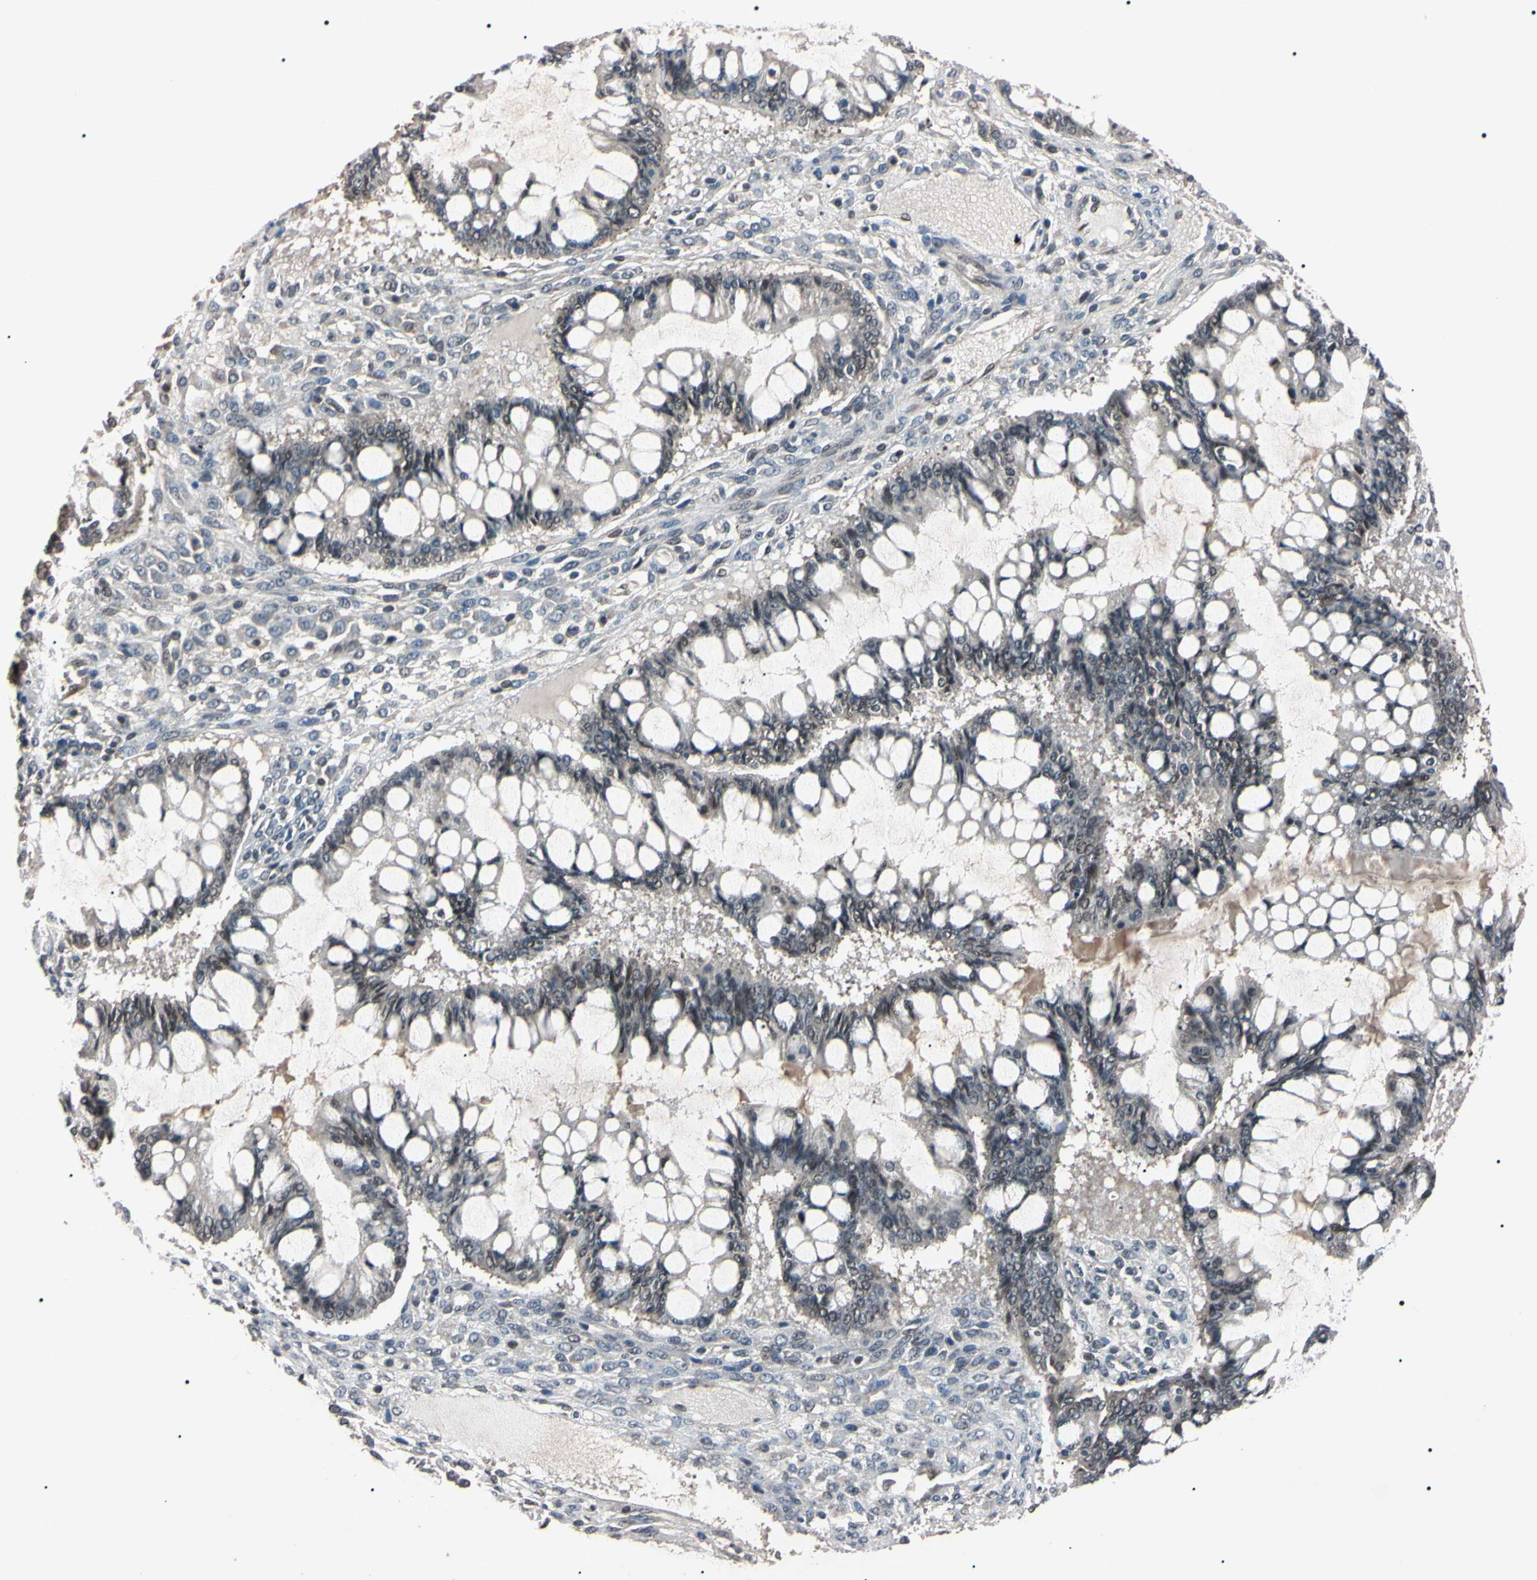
{"staining": {"intensity": "negative", "quantity": "none", "location": "none"}, "tissue": "ovarian cancer", "cell_type": "Tumor cells", "image_type": "cancer", "snomed": [{"axis": "morphology", "description": "Cystadenocarcinoma, mucinous, NOS"}, {"axis": "topography", "description": "Ovary"}], "caption": "DAB immunohistochemical staining of mucinous cystadenocarcinoma (ovarian) displays no significant staining in tumor cells.", "gene": "YY1", "patient": {"sex": "female", "age": 73}}